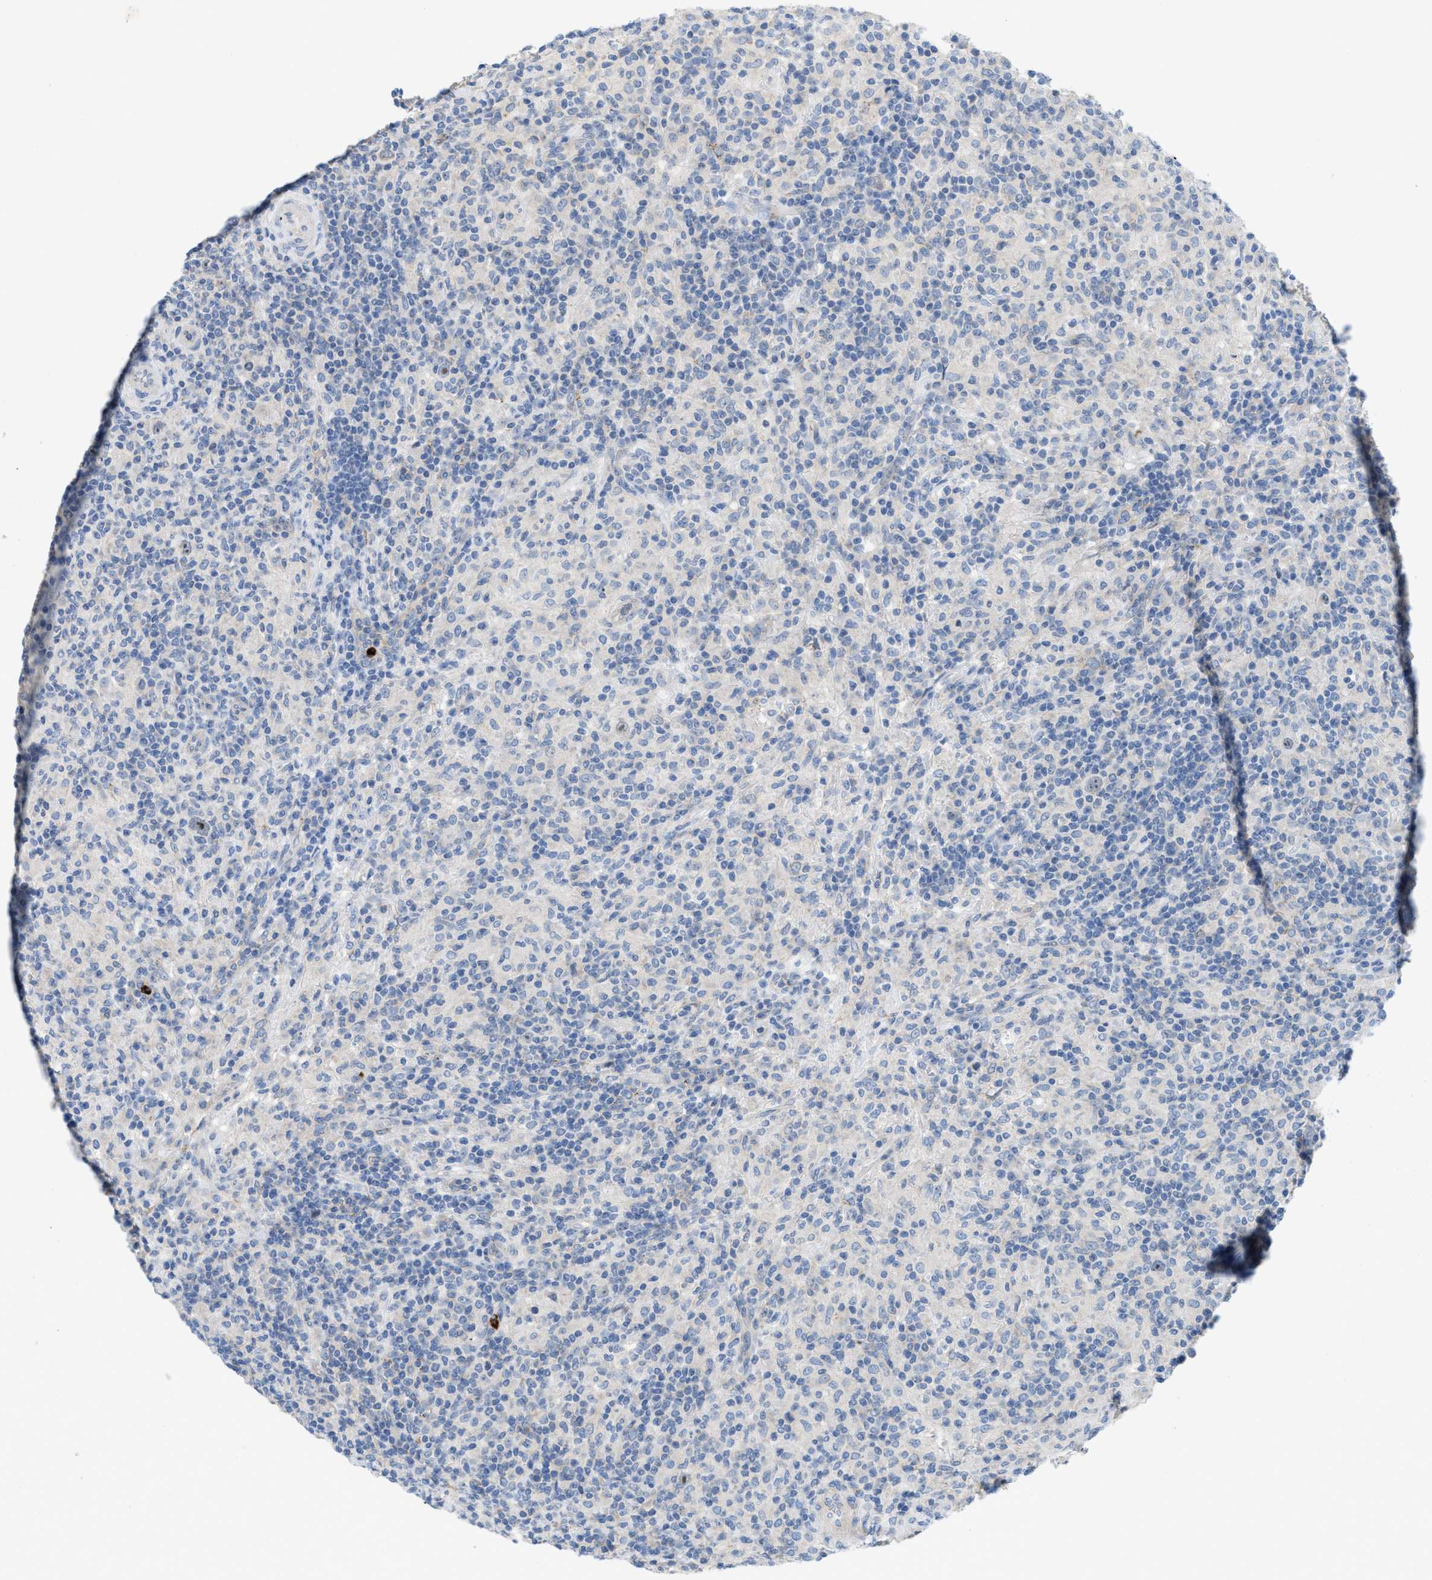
{"staining": {"intensity": "negative", "quantity": "none", "location": "none"}, "tissue": "lymphoma", "cell_type": "Tumor cells", "image_type": "cancer", "snomed": [{"axis": "morphology", "description": "Hodgkin's disease, NOS"}, {"axis": "topography", "description": "Lymph node"}], "caption": "The IHC image has no significant expression in tumor cells of lymphoma tissue.", "gene": "CMTM1", "patient": {"sex": "male", "age": 70}}